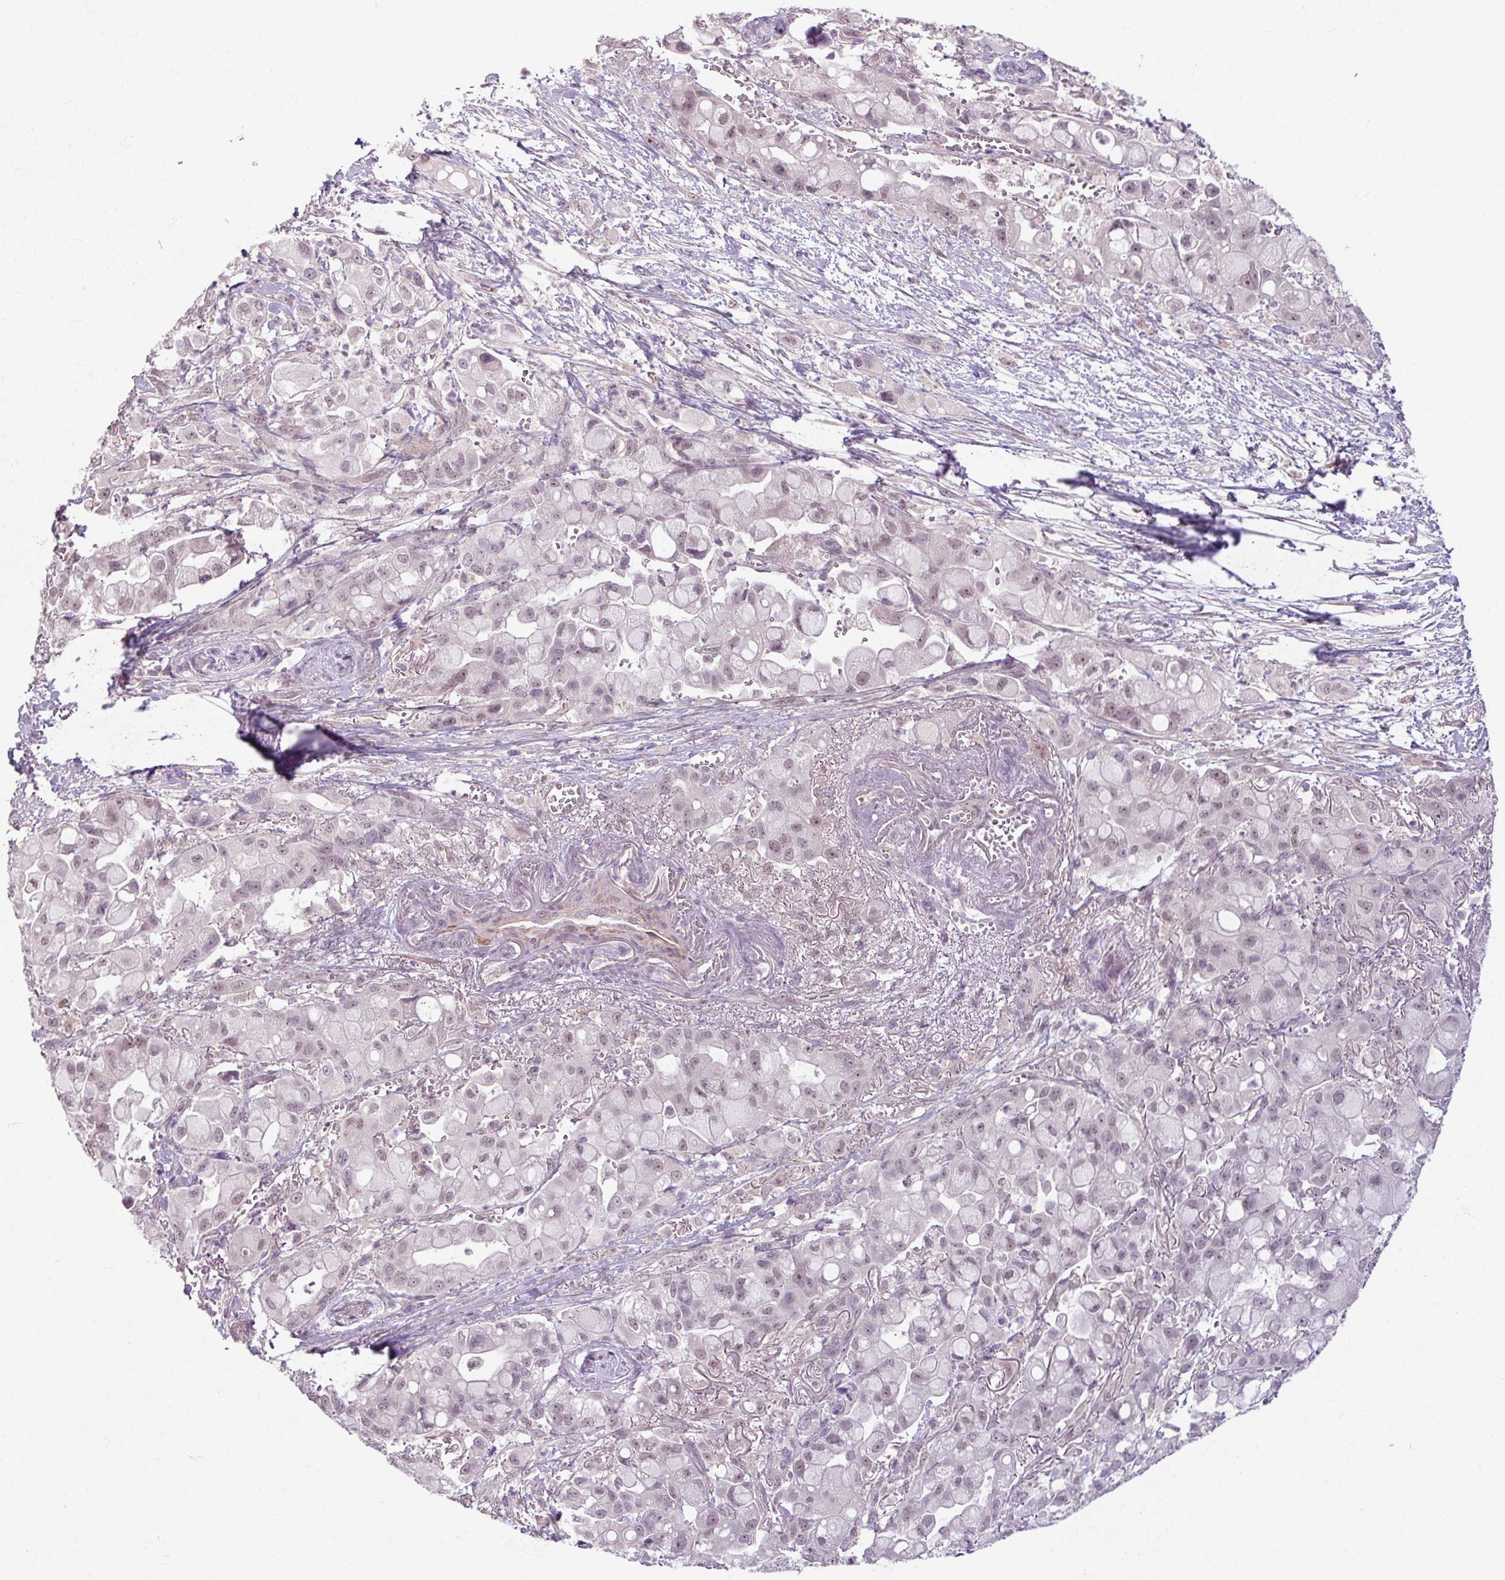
{"staining": {"intensity": "weak", "quantity": ">75%", "location": "nuclear"}, "tissue": "pancreatic cancer", "cell_type": "Tumor cells", "image_type": "cancer", "snomed": [{"axis": "morphology", "description": "Adenocarcinoma, NOS"}, {"axis": "topography", "description": "Pancreas"}], "caption": "Immunohistochemical staining of human adenocarcinoma (pancreatic) shows low levels of weak nuclear protein staining in approximately >75% of tumor cells.", "gene": "UVSSA", "patient": {"sex": "male", "age": 68}}